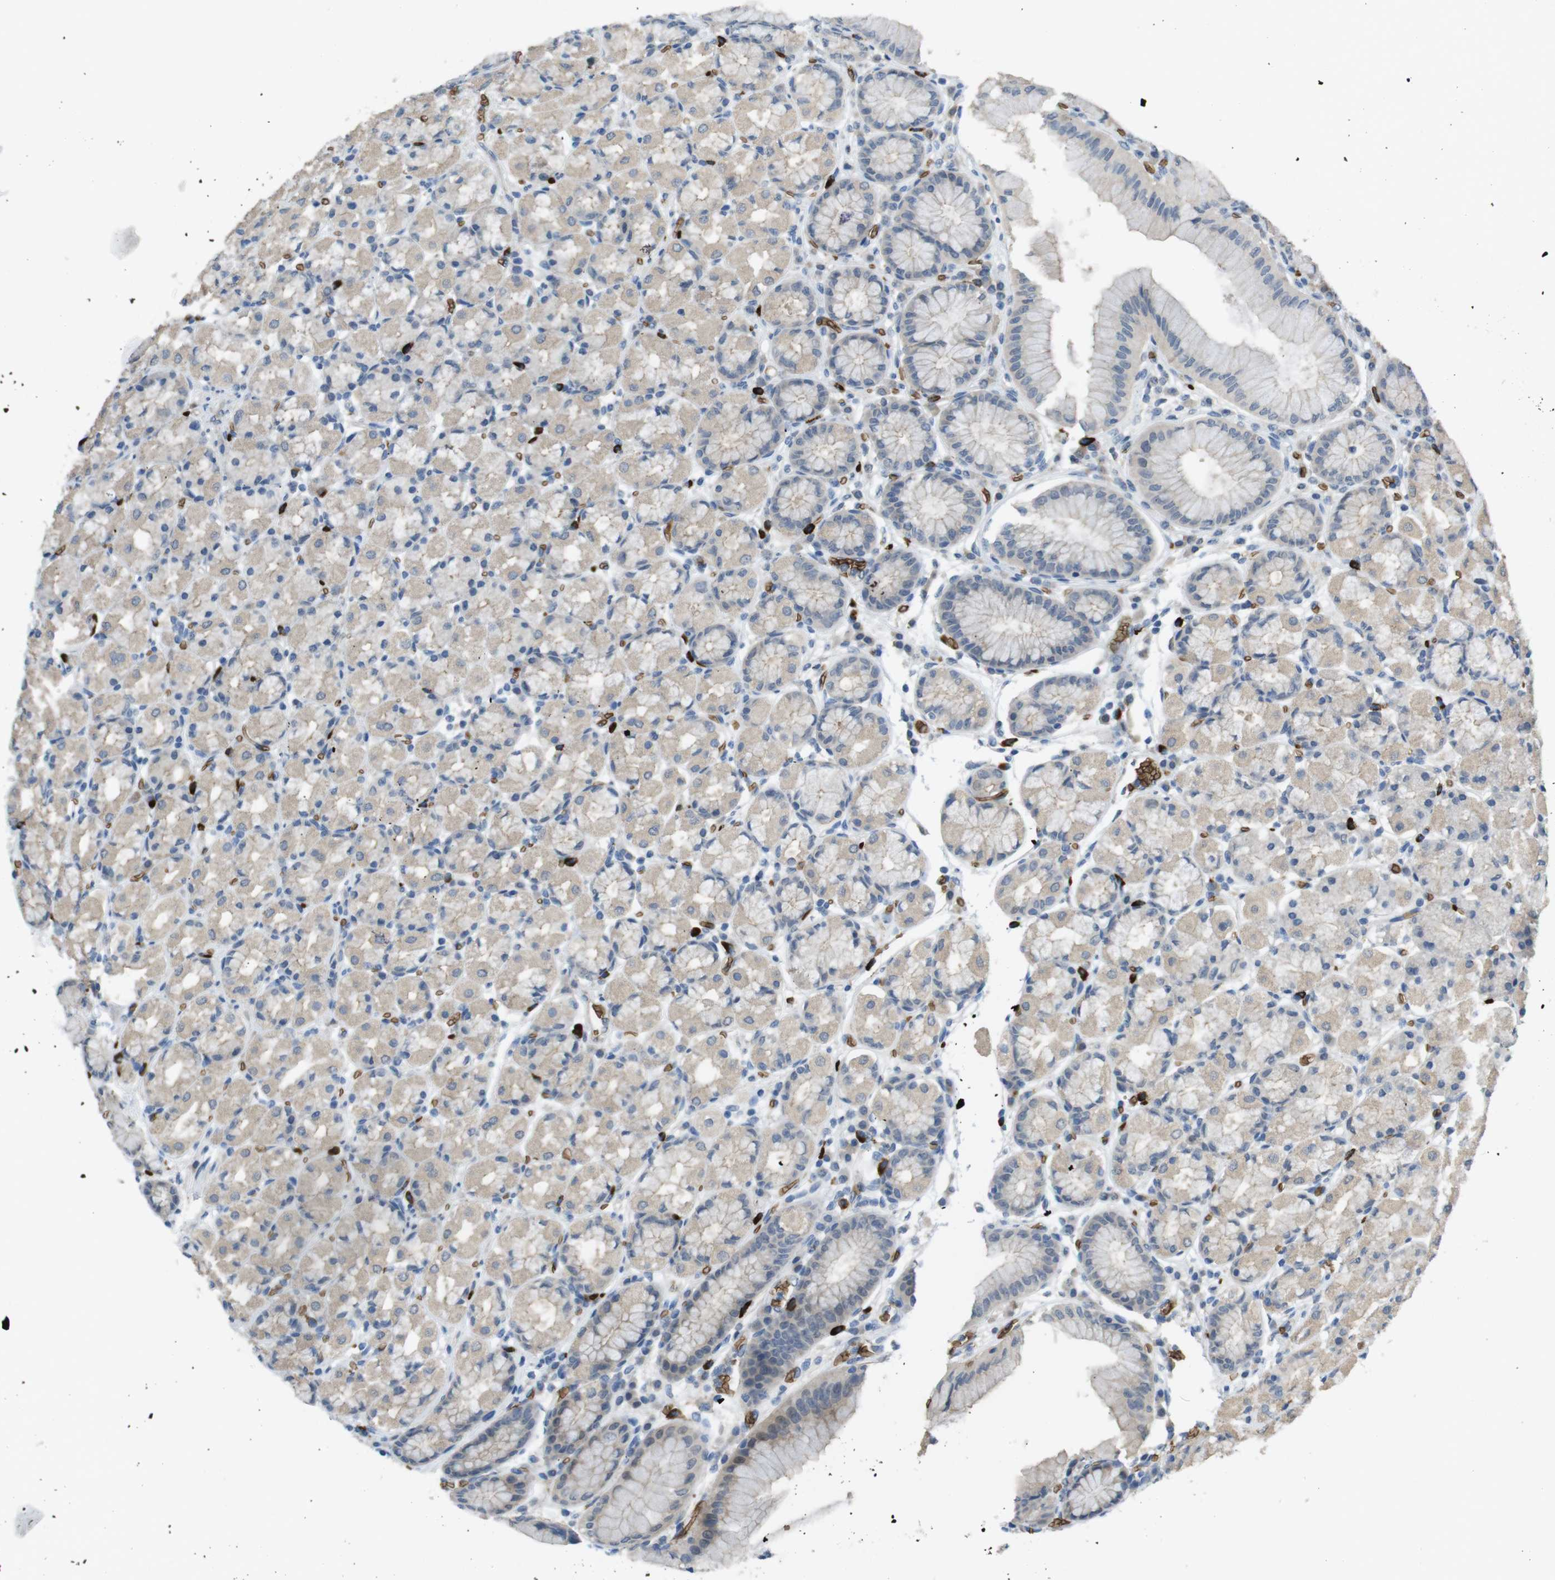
{"staining": {"intensity": "weak", "quantity": ">75%", "location": "cytoplasmic/membranous"}, "tissue": "stomach", "cell_type": "Glandular cells", "image_type": "normal", "snomed": [{"axis": "morphology", "description": "Normal tissue, NOS"}, {"axis": "topography", "description": "Stomach, upper"}], "caption": "A brown stain labels weak cytoplasmic/membranous positivity of a protein in glandular cells of unremarkable human stomach. (IHC, brightfield microscopy, high magnification).", "gene": "GYPA", "patient": {"sex": "male", "age": 68}}